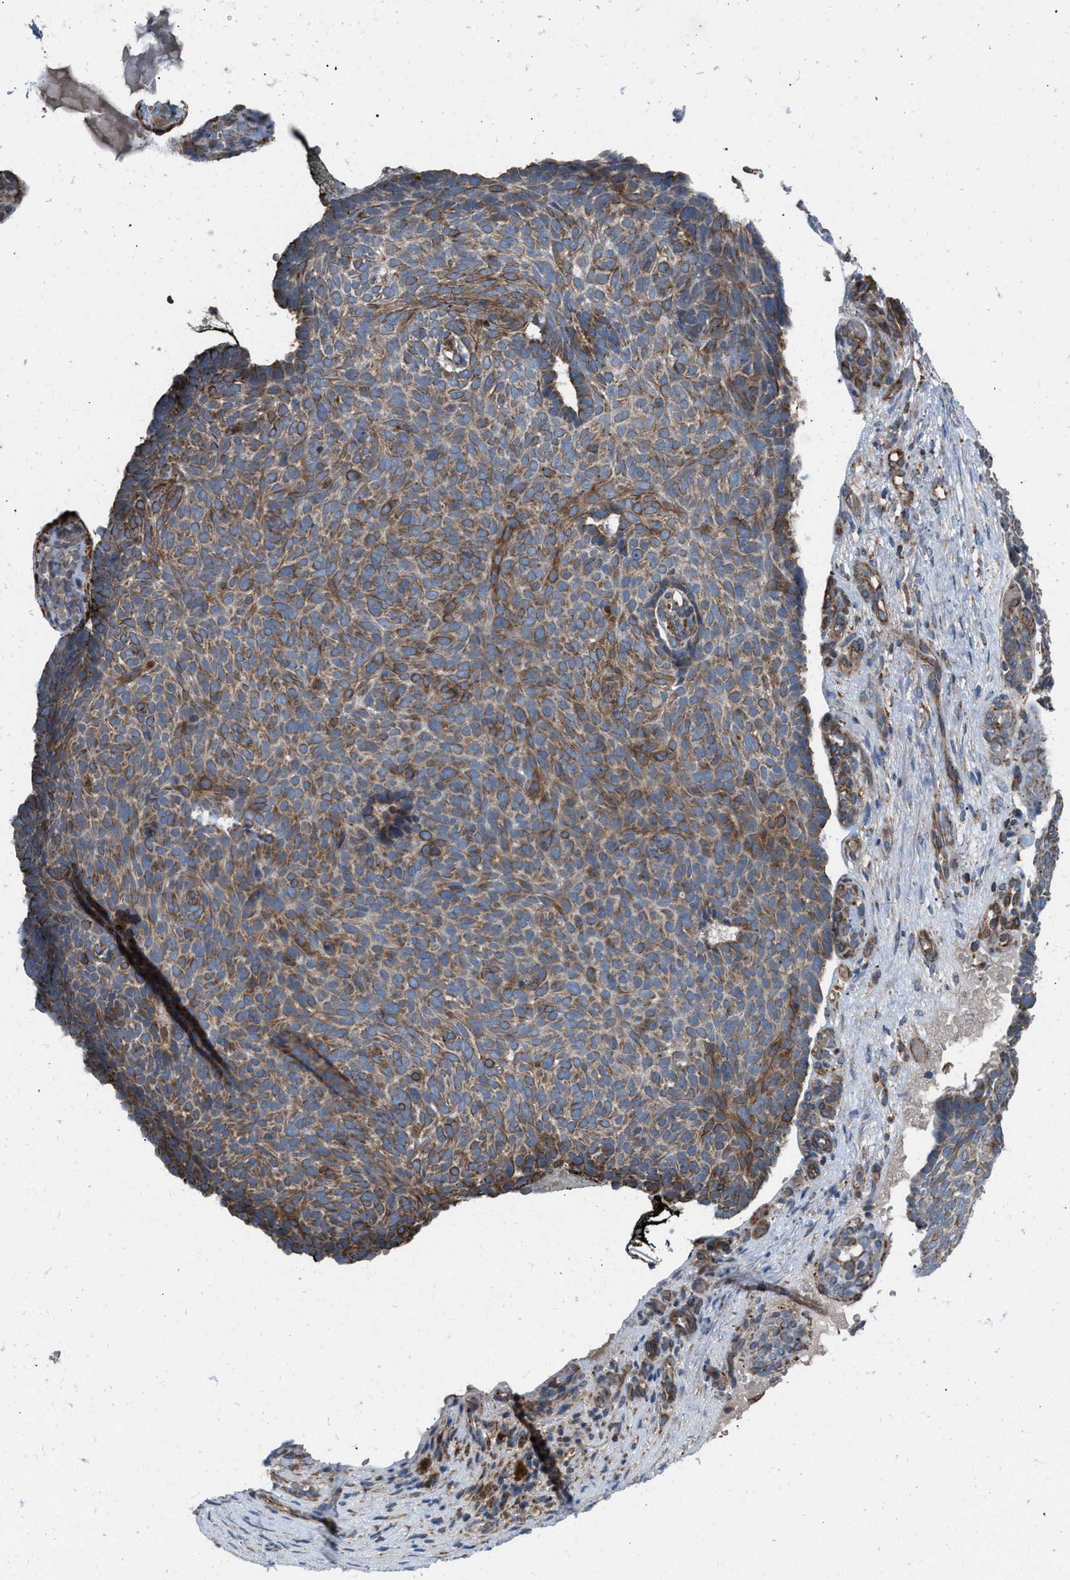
{"staining": {"intensity": "moderate", "quantity": ">75%", "location": "cytoplasmic/membranous"}, "tissue": "skin cancer", "cell_type": "Tumor cells", "image_type": "cancer", "snomed": [{"axis": "morphology", "description": "Basal cell carcinoma"}, {"axis": "topography", "description": "Skin"}], "caption": "A brown stain shows moderate cytoplasmic/membranous expression of a protein in skin cancer (basal cell carcinoma) tumor cells.", "gene": "SLC10A3", "patient": {"sex": "male", "age": 61}}